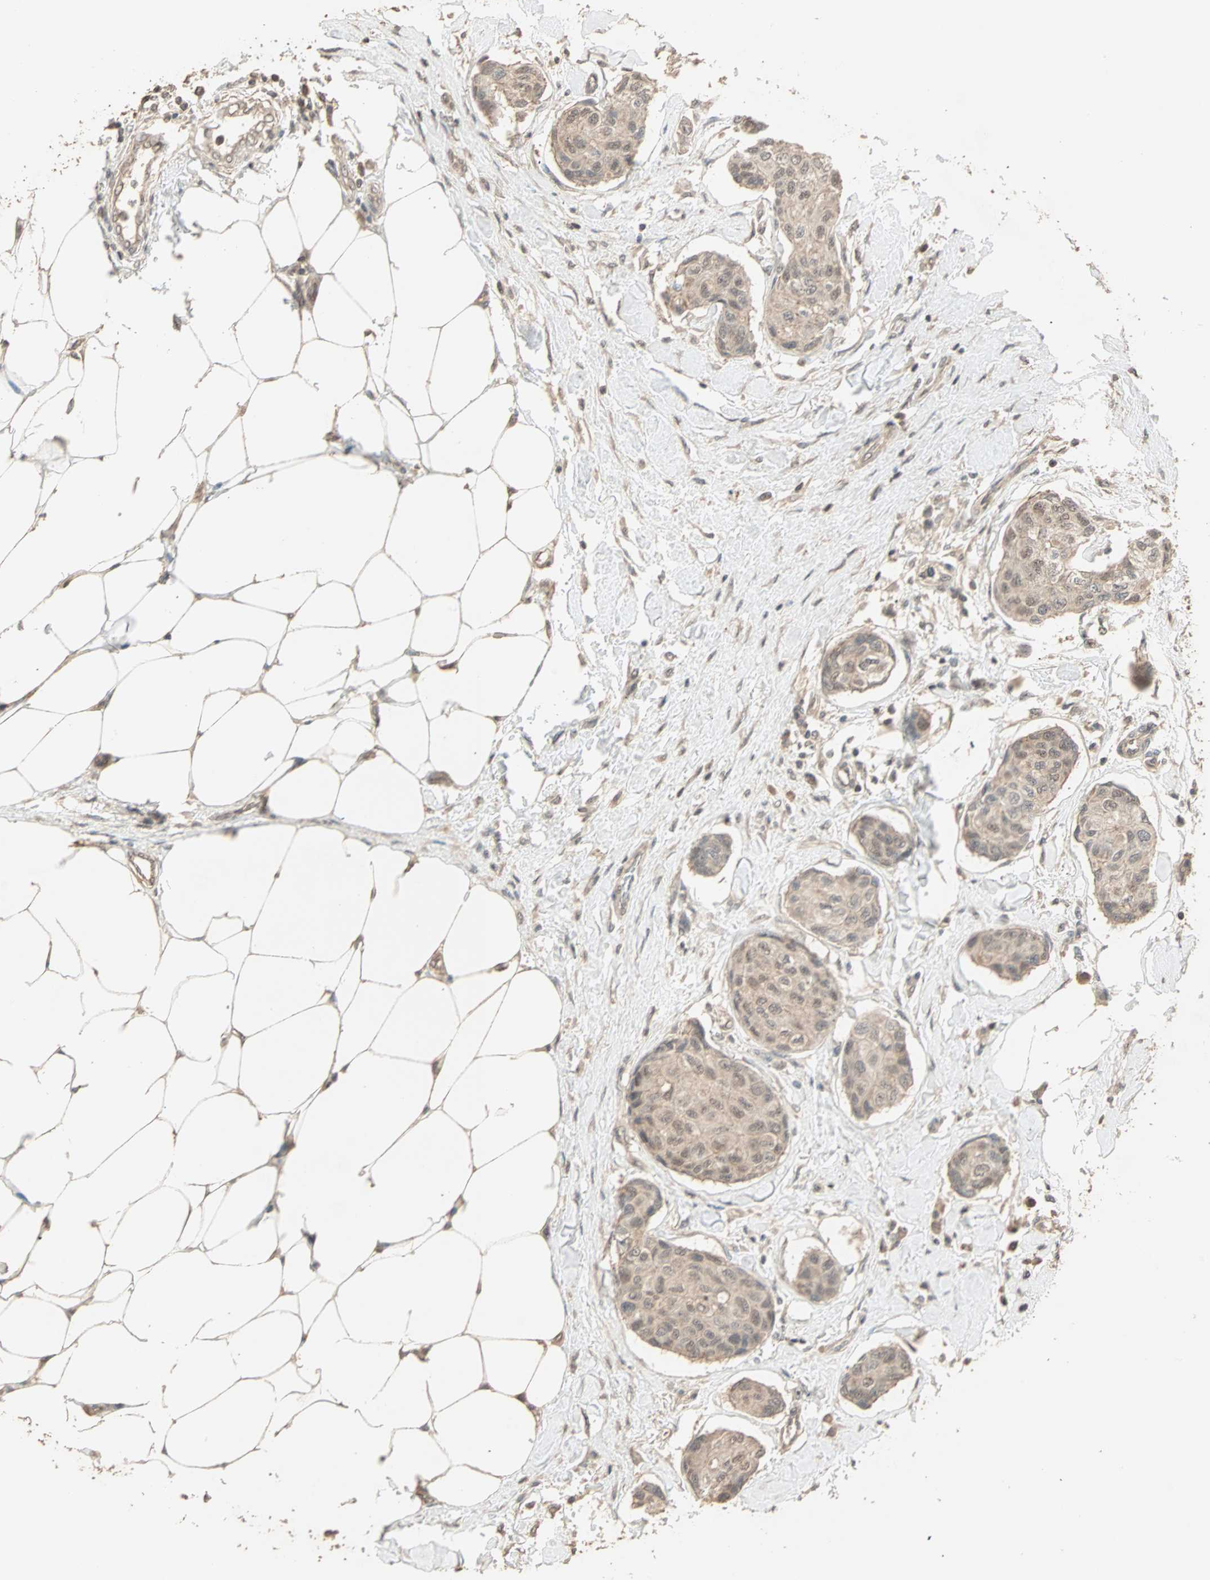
{"staining": {"intensity": "moderate", "quantity": ">75%", "location": "cytoplasmic/membranous,nuclear"}, "tissue": "breast cancer", "cell_type": "Tumor cells", "image_type": "cancer", "snomed": [{"axis": "morphology", "description": "Duct carcinoma"}, {"axis": "topography", "description": "Breast"}], "caption": "Immunohistochemistry of invasive ductal carcinoma (breast) exhibits medium levels of moderate cytoplasmic/membranous and nuclear expression in about >75% of tumor cells.", "gene": "ZBTB33", "patient": {"sex": "female", "age": 80}}